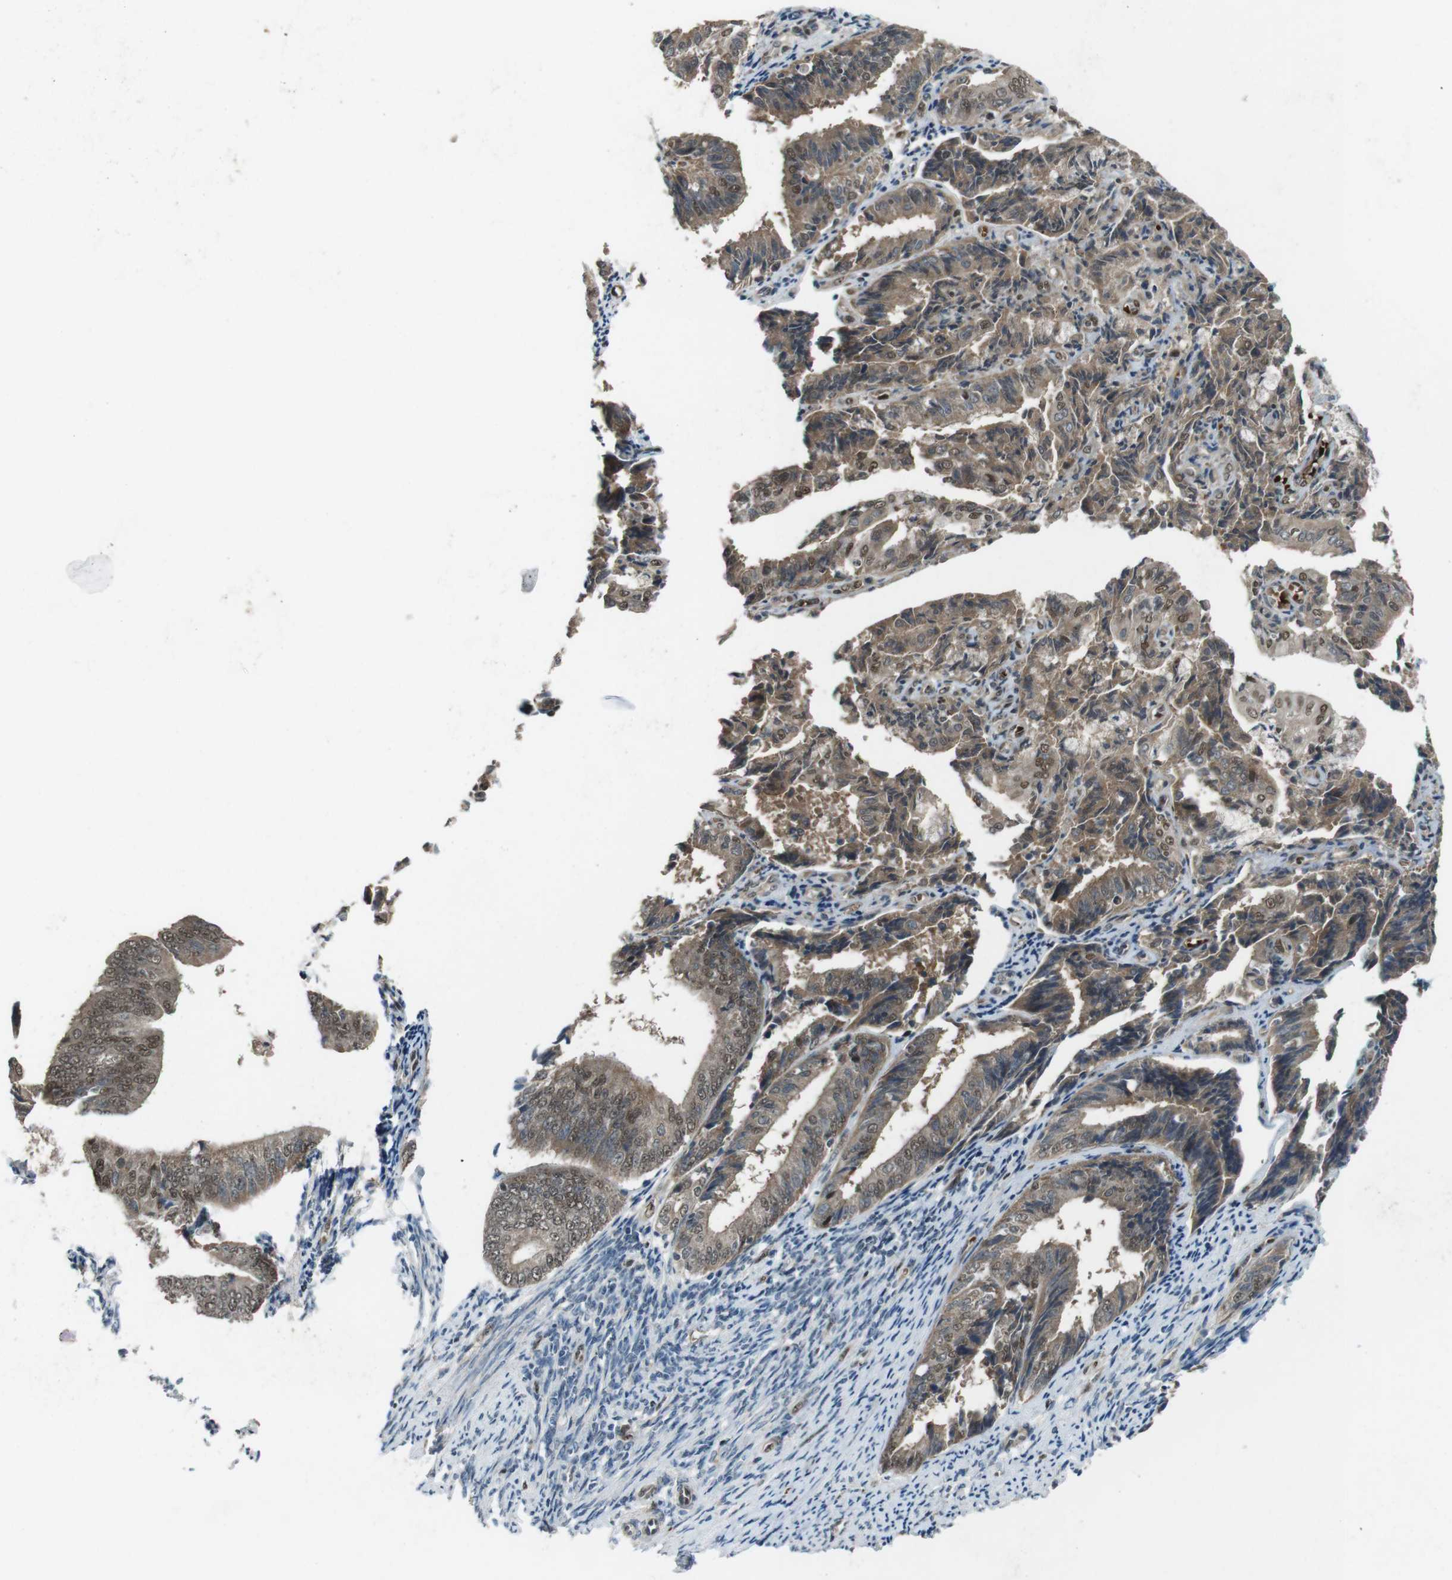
{"staining": {"intensity": "moderate", "quantity": ">75%", "location": "cytoplasmic/membranous,nuclear"}, "tissue": "endometrial cancer", "cell_type": "Tumor cells", "image_type": "cancer", "snomed": [{"axis": "morphology", "description": "Adenocarcinoma, NOS"}, {"axis": "topography", "description": "Endometrium"}], "caption": "Brown immunohistochemical staining in human endometrial cancer (adenocarcinoma) demonstrates moderate cytoplasmic/membranous and nuclear expression in approximately >75% of tumor cells. (Brightfield microscopy of DAB IHC at high magnification).", "gene": "MAPKAPK5", "patient": {"sex": "female", "age": 63}}